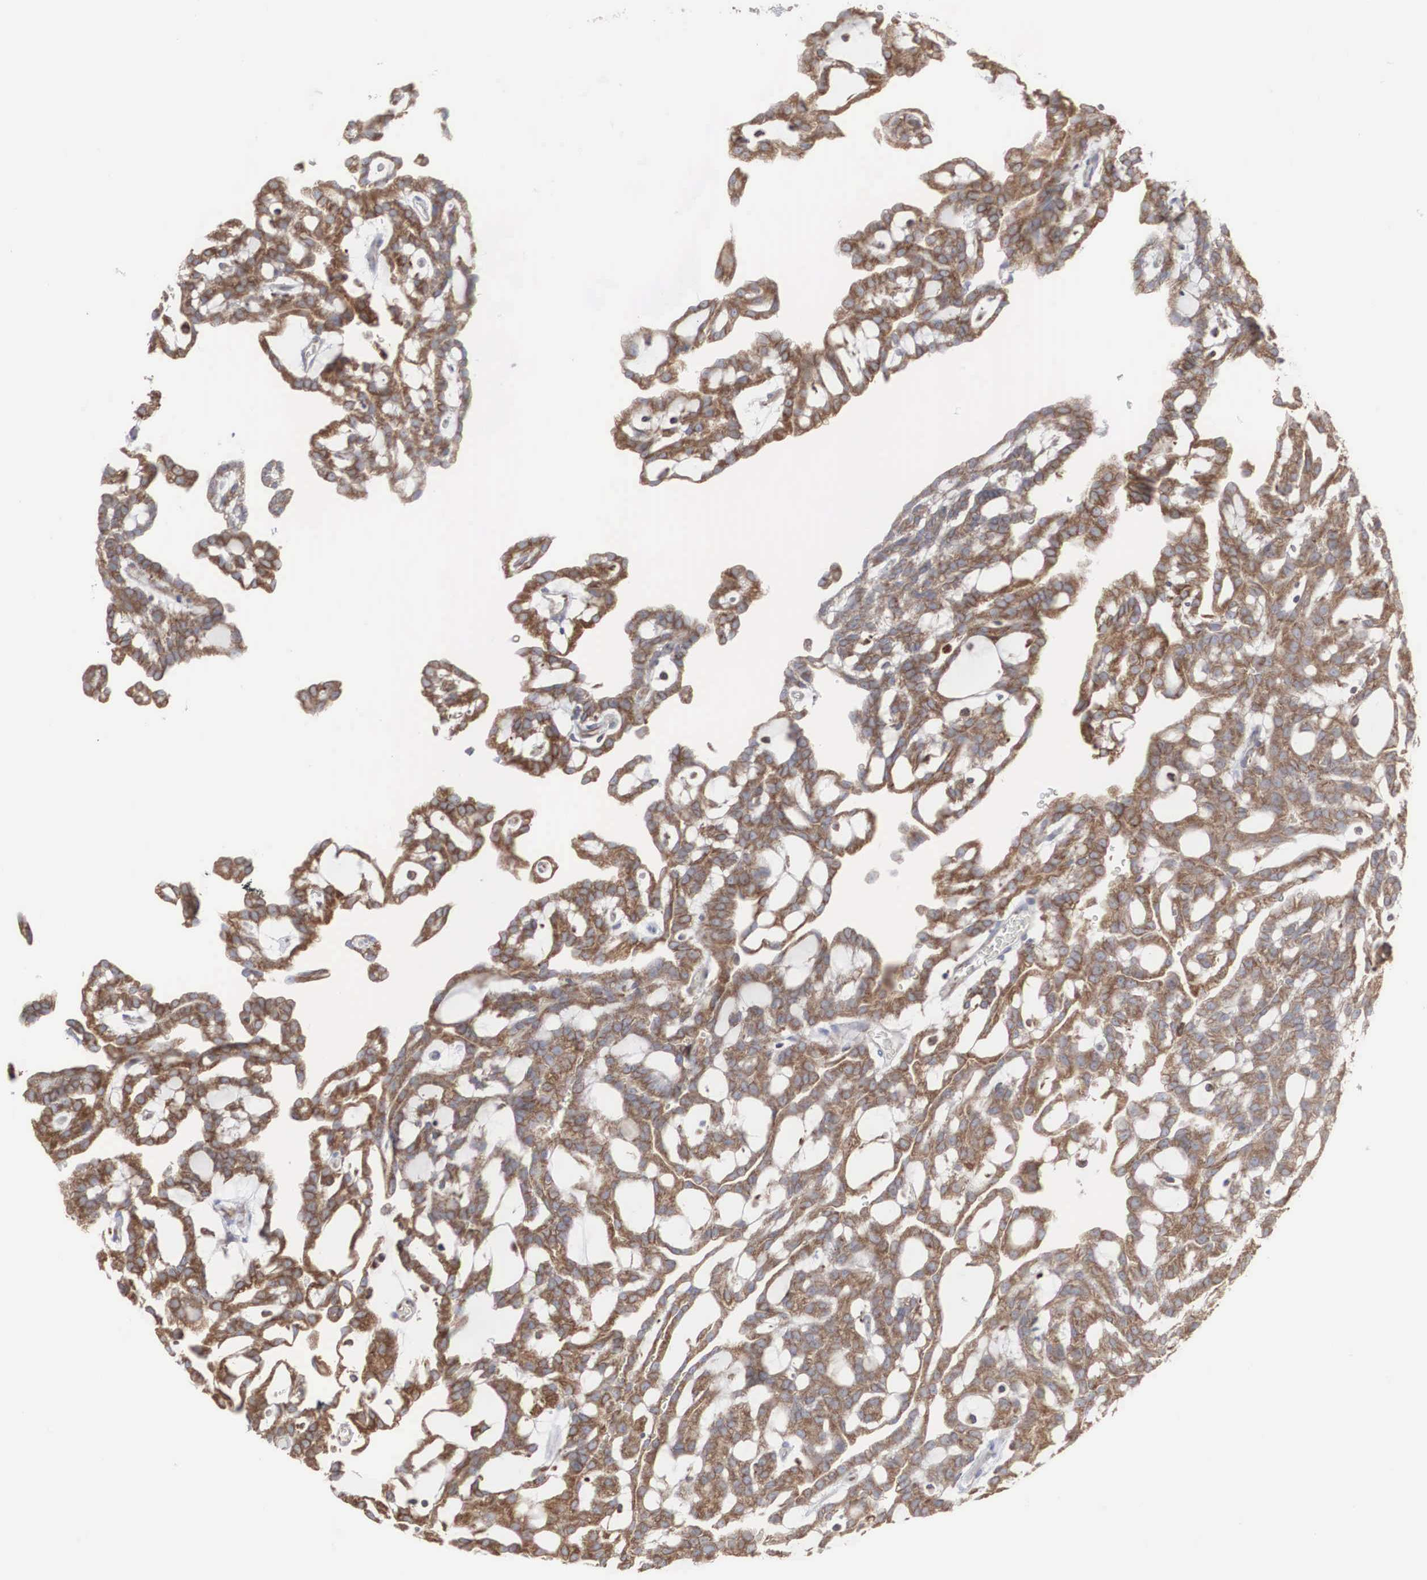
{"staining": {"intensity": "moderate", "quantity": ">75%", "location": "cytoplasmic/membranous"}, "tissue": "renal cancer", "cell_type": "Tumor cells", "image_type": "cancer", "snomed": [{"axis": "morphology", "description": "Adenocarcinoma, NOS"}, {"axis": "topography", "description": "Kidney"}], "caption": "Immunohistochemical staining of human renal cancer (adenocarcinoma) demonstrates medium levels of moderate cytoplasmic/membranous staining in approximately >75% of tumor cells.", "gene": "MIA2", "patient": {"sex": "male", "age": 63}}